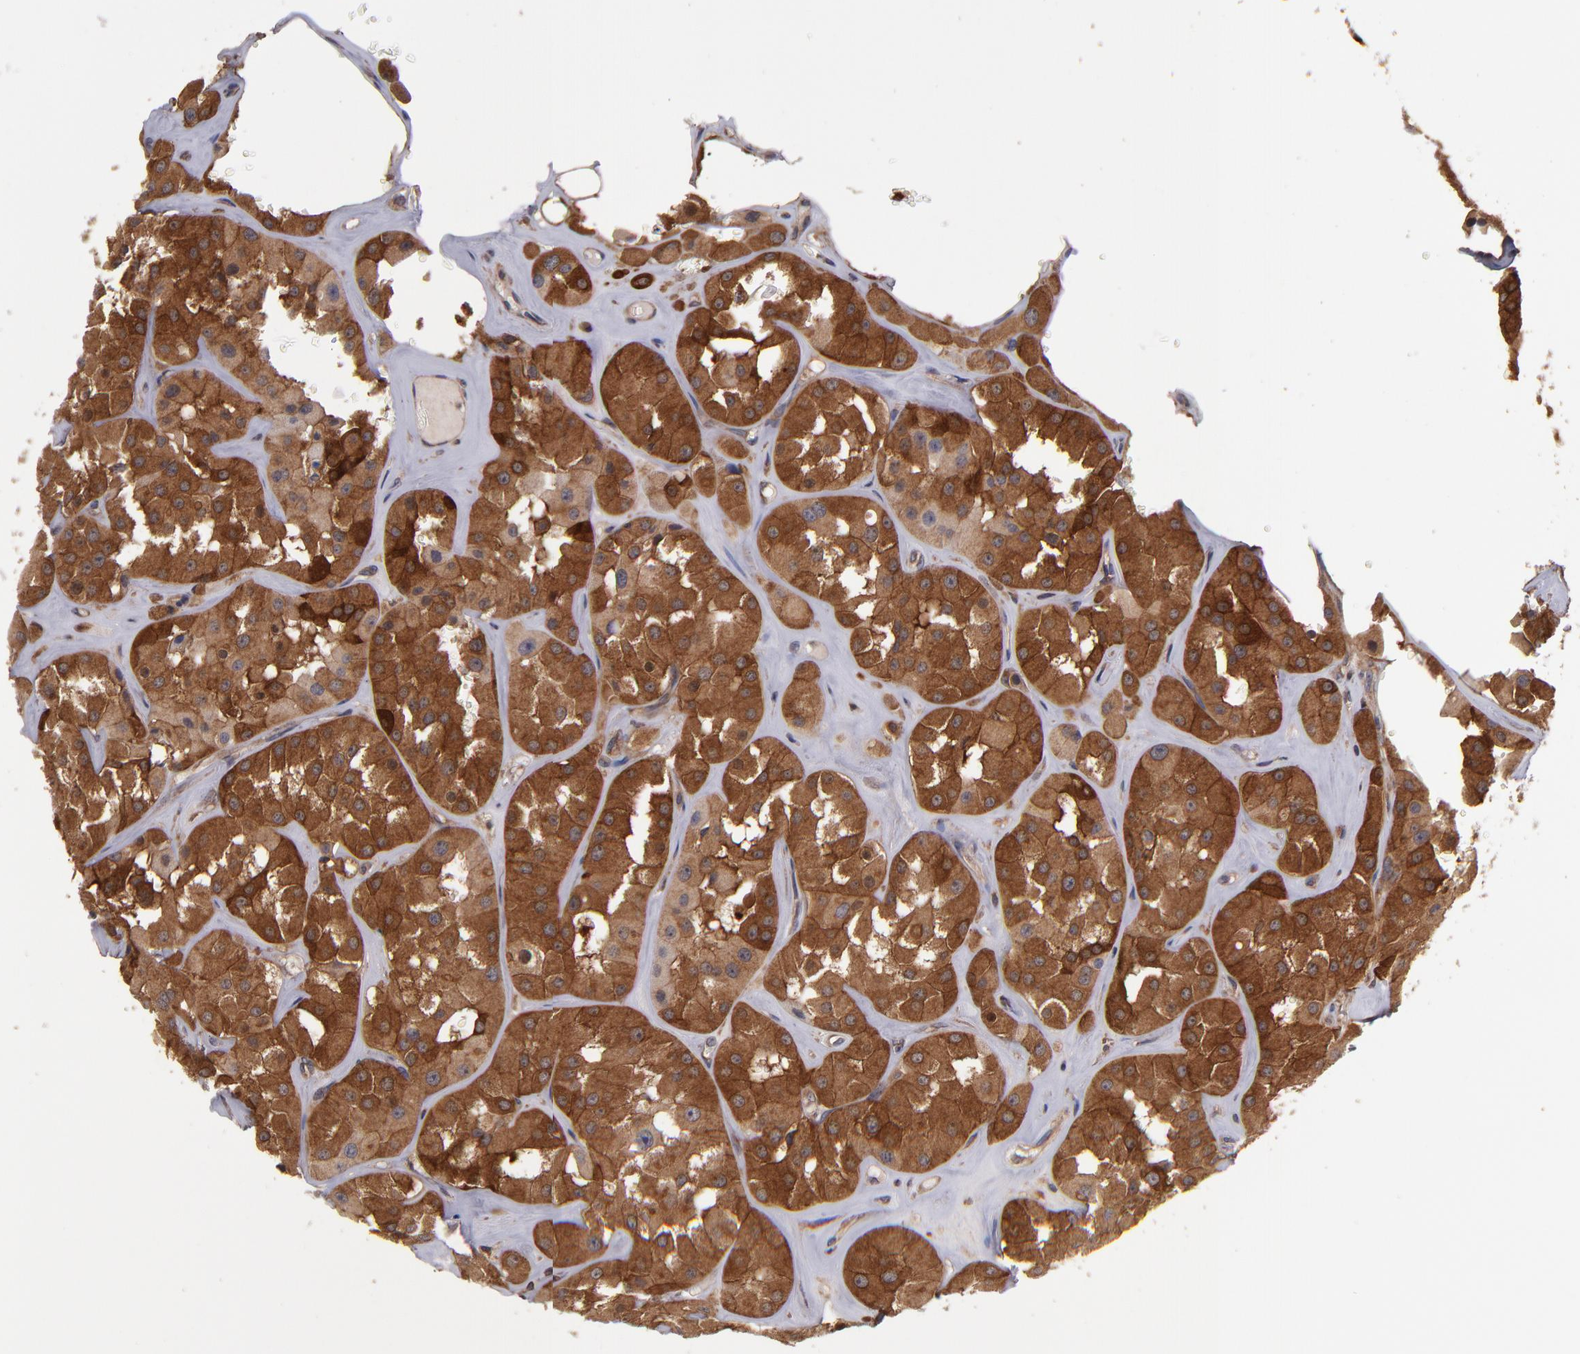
{"staining": {"intensity": "strong", "quantity": ">75%", "location": "cytoplasmic/membranous"}, "tissue": "renal cancer", "cell_type": "Tumor cells", "image_type": "cancer", "snomed": [{"axis": "morphology", "description": "Adenocarcinoma, uncertain malignant potential"}, {"axis": "topography", "description": "Kidney"}], "caption": "Strong cytoplasmic/membranous staining is identified in approximately >75% of tumor cells in renal cancer (adenocarcinoma,  uncertain malignant potential). (brown staining indicates protein expression, while blue staining denotes nuclei).", "gene": "NF2", "patient": {"sex": "male", "age": 63}}